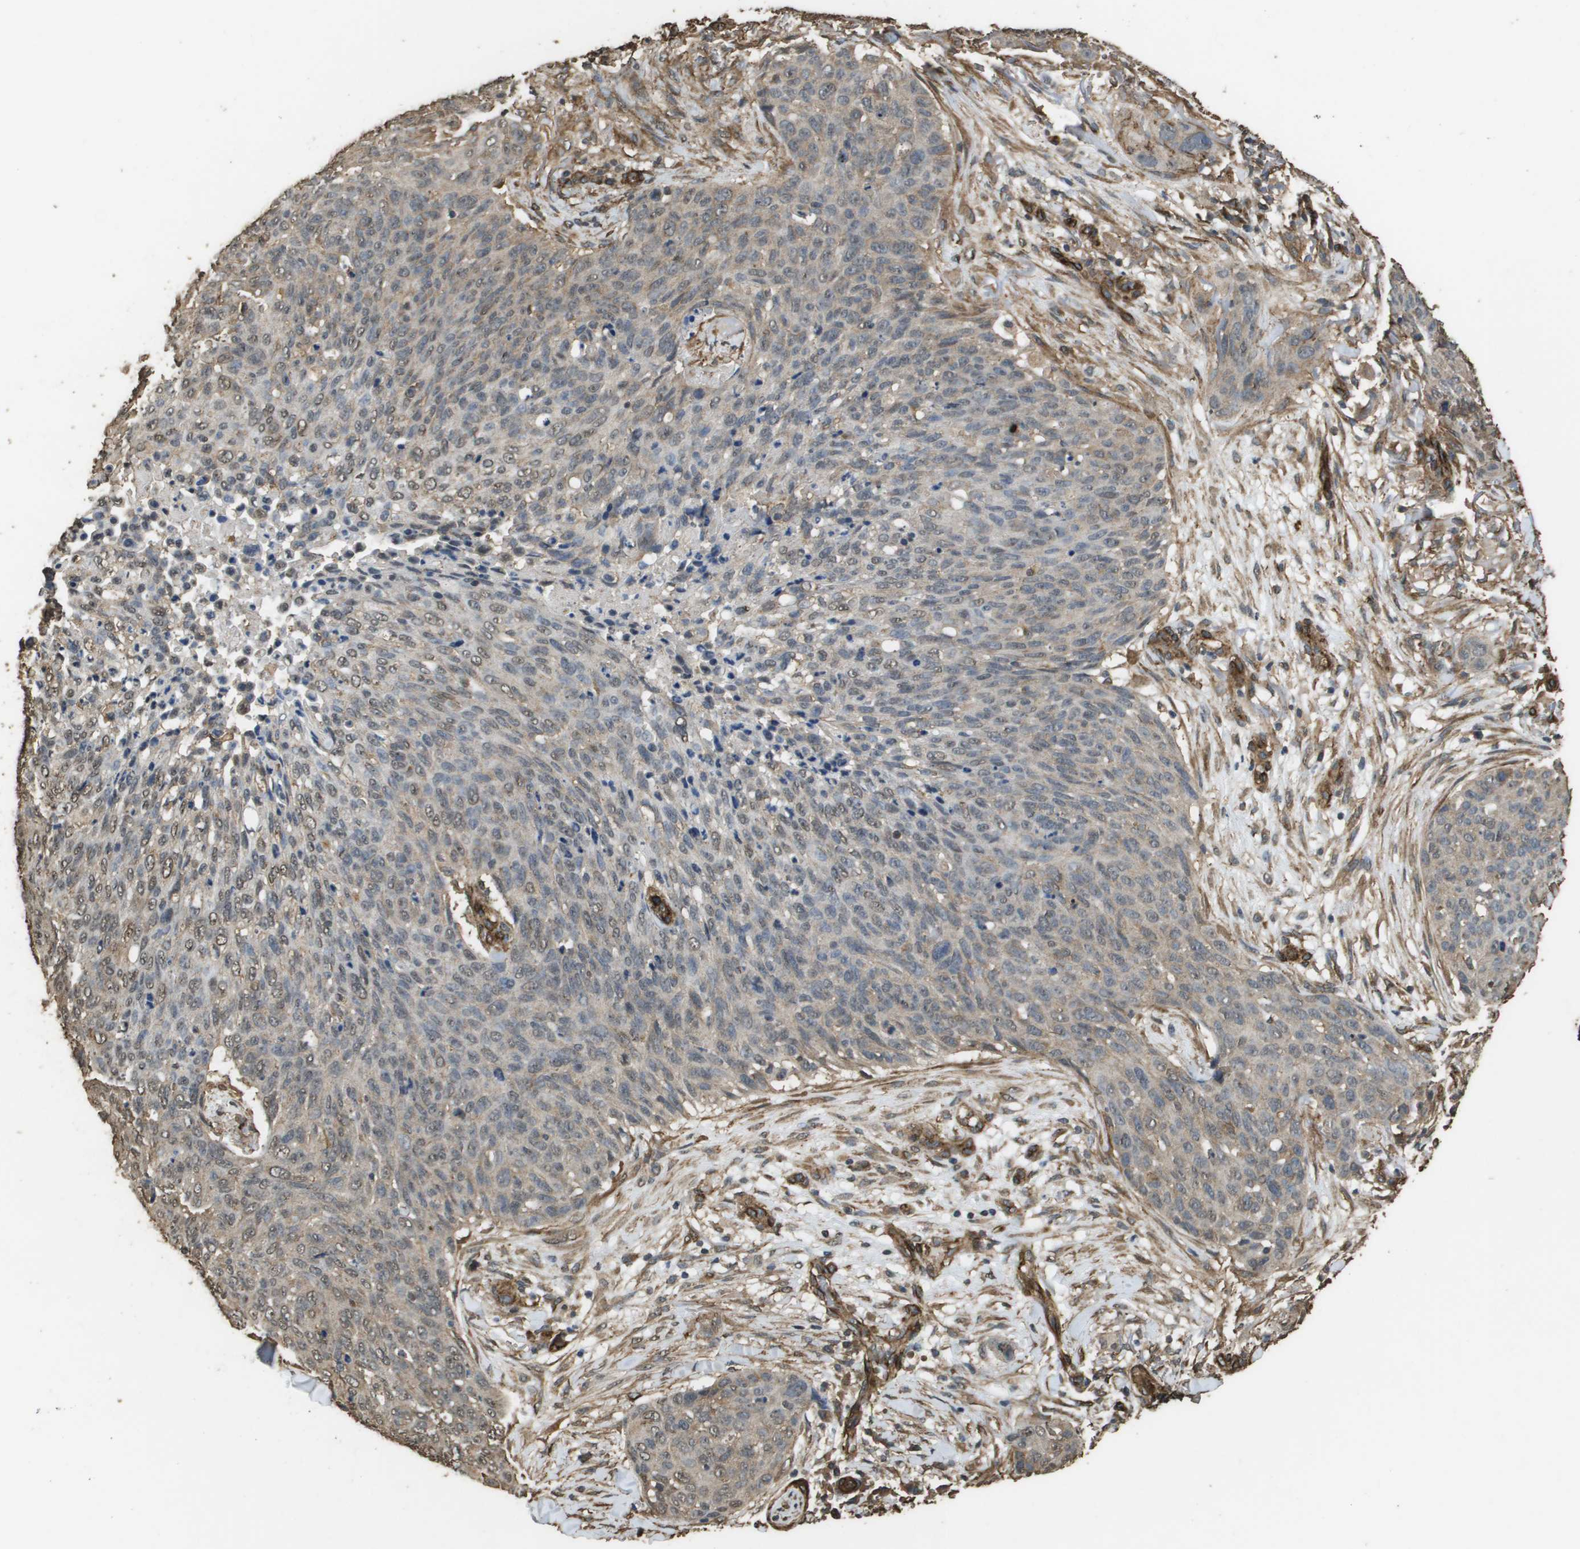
{"staining": {"intensity": "weak", "quantity": "<25%", "location": "nuclear"}, "tissue": "skin cancer", "cell_type": "Tumor cells", "image_type": "cancer", "snomed": [{"axis": "morphology", "description": "Squamous cell carcinoma in situ, NOS"}, {"axis": "morphology", "description": "Squamous cell carcinoma, NOS"}, {"axis": "topography", "description": "Skin"}], "caption": "Immunohistochemistry (IHC) histopathology image of neoplastic tissue: squamous cell carcinoma in situ (skin) stained with DAB (3,3'-diaminobenzidine) displays no significant protein staining in tumor cells.", "gene": "AAMP", "patient": {"sex": "male", "age": 93}}